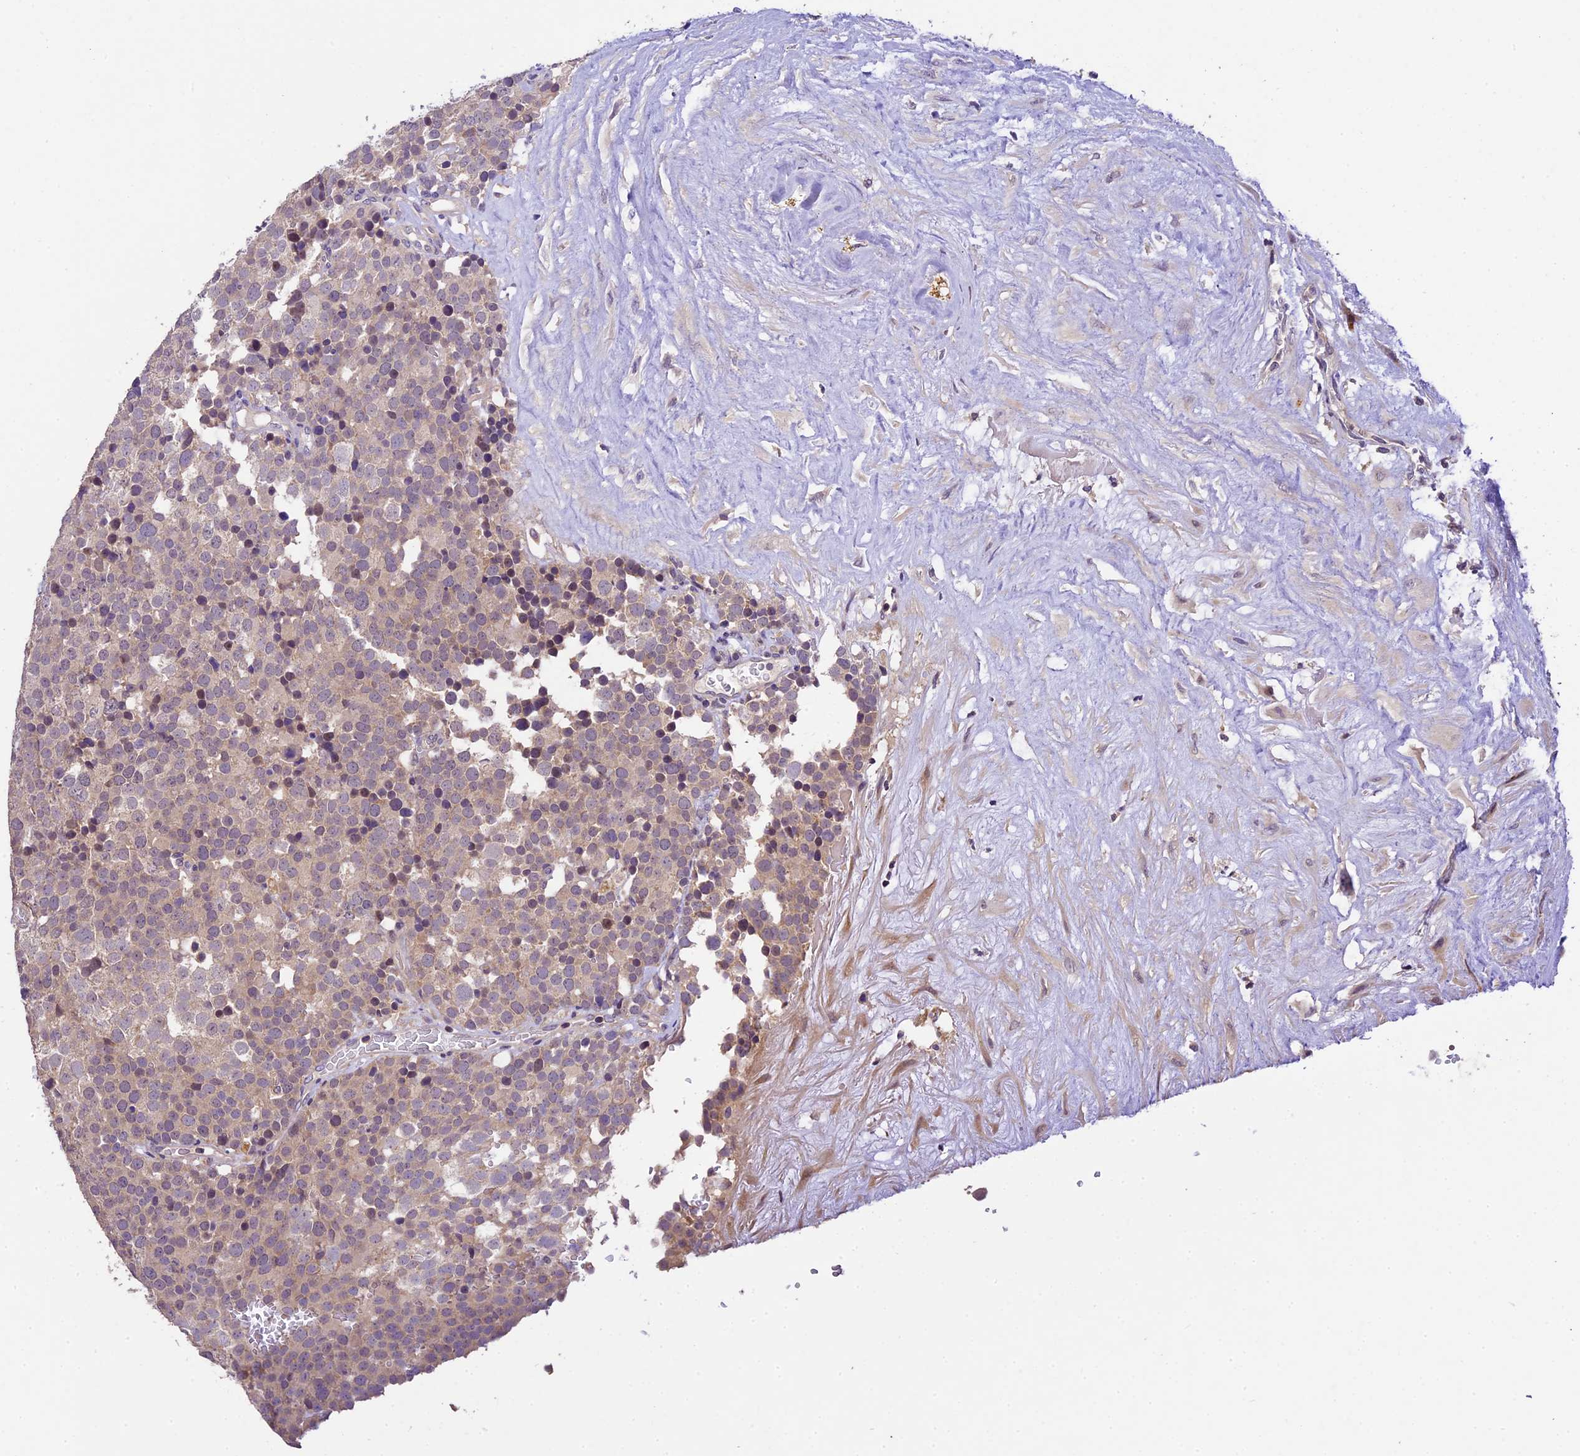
{"staining": {"intensity": "weak", "quantity": "<25%", "location": "cytoplasmic/membranous"}, "tissue": "testis cancer", "cell_type": "Tumor cells", "image_type": "cancer", "snomed": [{"axis": "morphology", "description": "Seminoma, NOS"}, {"axis": "topography", "description": "Testis"}], "caption": "The photomicrograph shows no significant expression in tumor cells of testis cancer (seminoma).", "gene": "DGKH", "patient": {"sex": "male", "age": 71}}